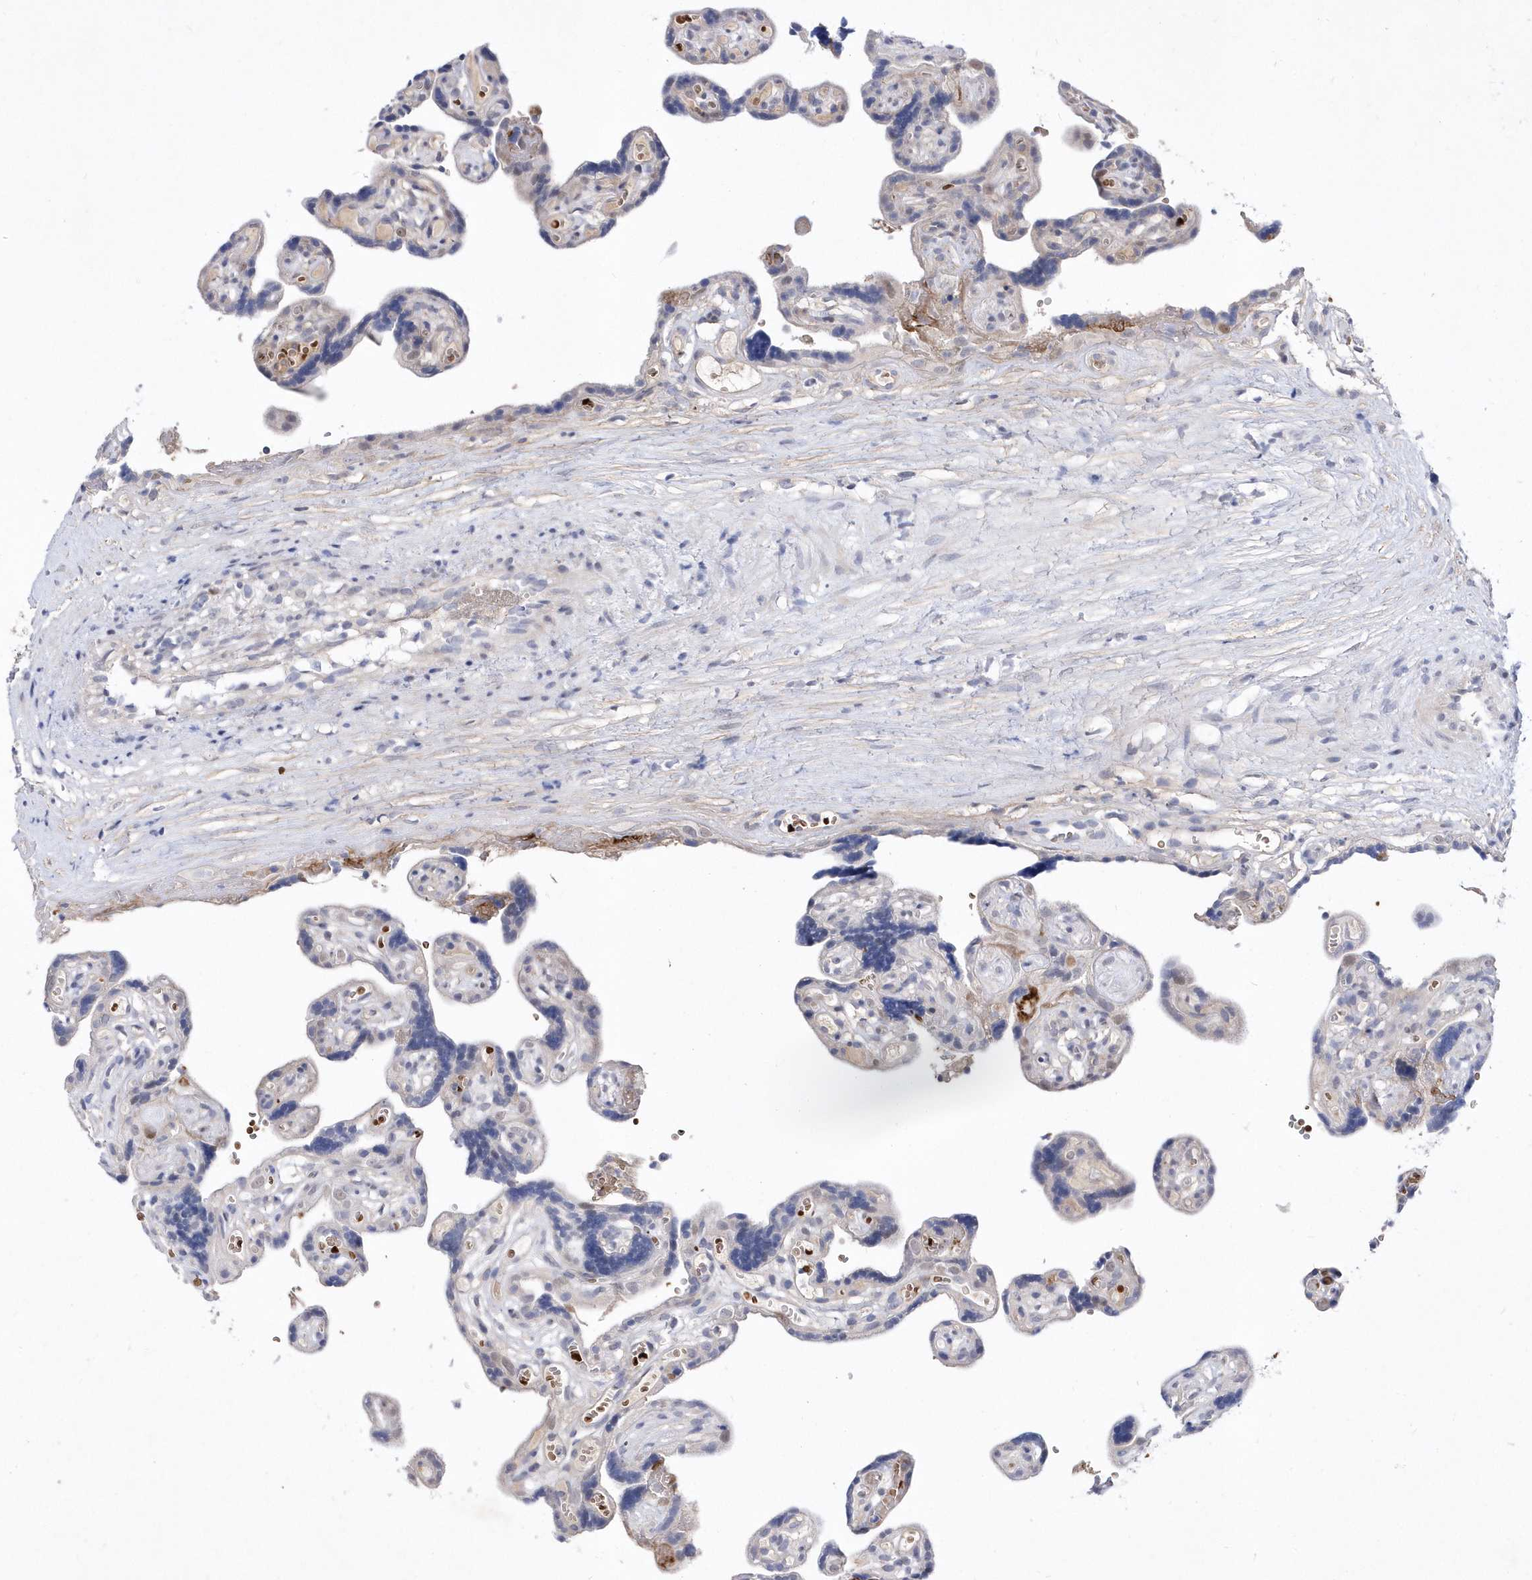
{"staining": {"intensity": "moderate", "quantity": "<25%", "location": "nuclear"}, "tissue": "placenta", "cell_type": "Trophoblastic cells", "image_type": "normal", "snomed": [{"axis": "morphology", "description": "Normal tissue, NOS"}, {"axis": "topography", "description": "Placenta"}], "caption": "Protein staining of unremarkable placenta displays moderate nuclear staining in approximately <25% of trophoblastic cells. (IHC, brightfield microscopy, high magnification).", "gene": "ZNF875", "patient": {"sex": "female", "age": 30}}